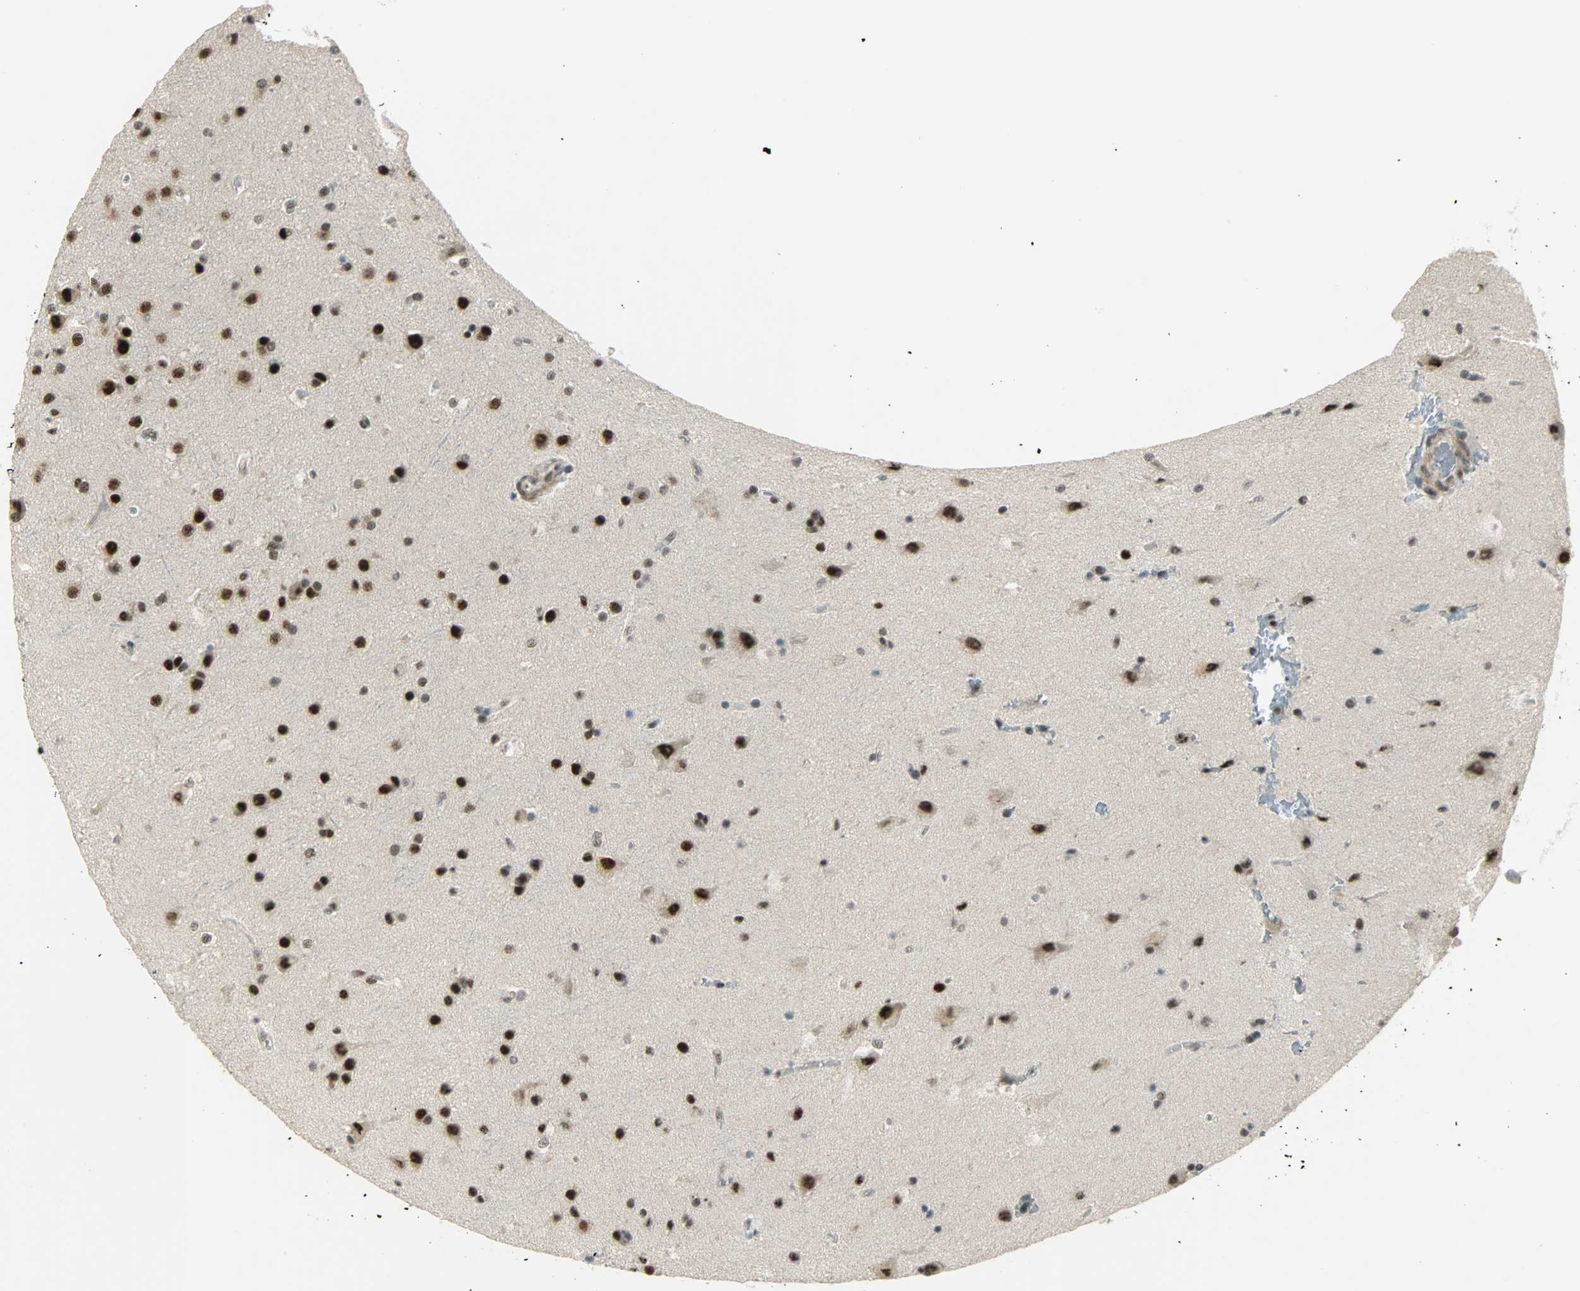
{"staining": {"intensity": "strong", "quantity": ">75%", "location": "nuclear"}, "tissue": "glioma", "cell_type": "Tumor cells", "image_type": "cancer", "snomed": [{"axis": "morphology", "description": "Glioma, malignant, Low grade"}, {"axis": "topography", "description": "Cerebral cortex"}], "caption": "Tumor cells display high levels of strong nuclear expression in approximately >75% of cells in human malignant low-grade glioma.", "gene": "SUGP1", "patient": {"sex": "female", "age": 47}}